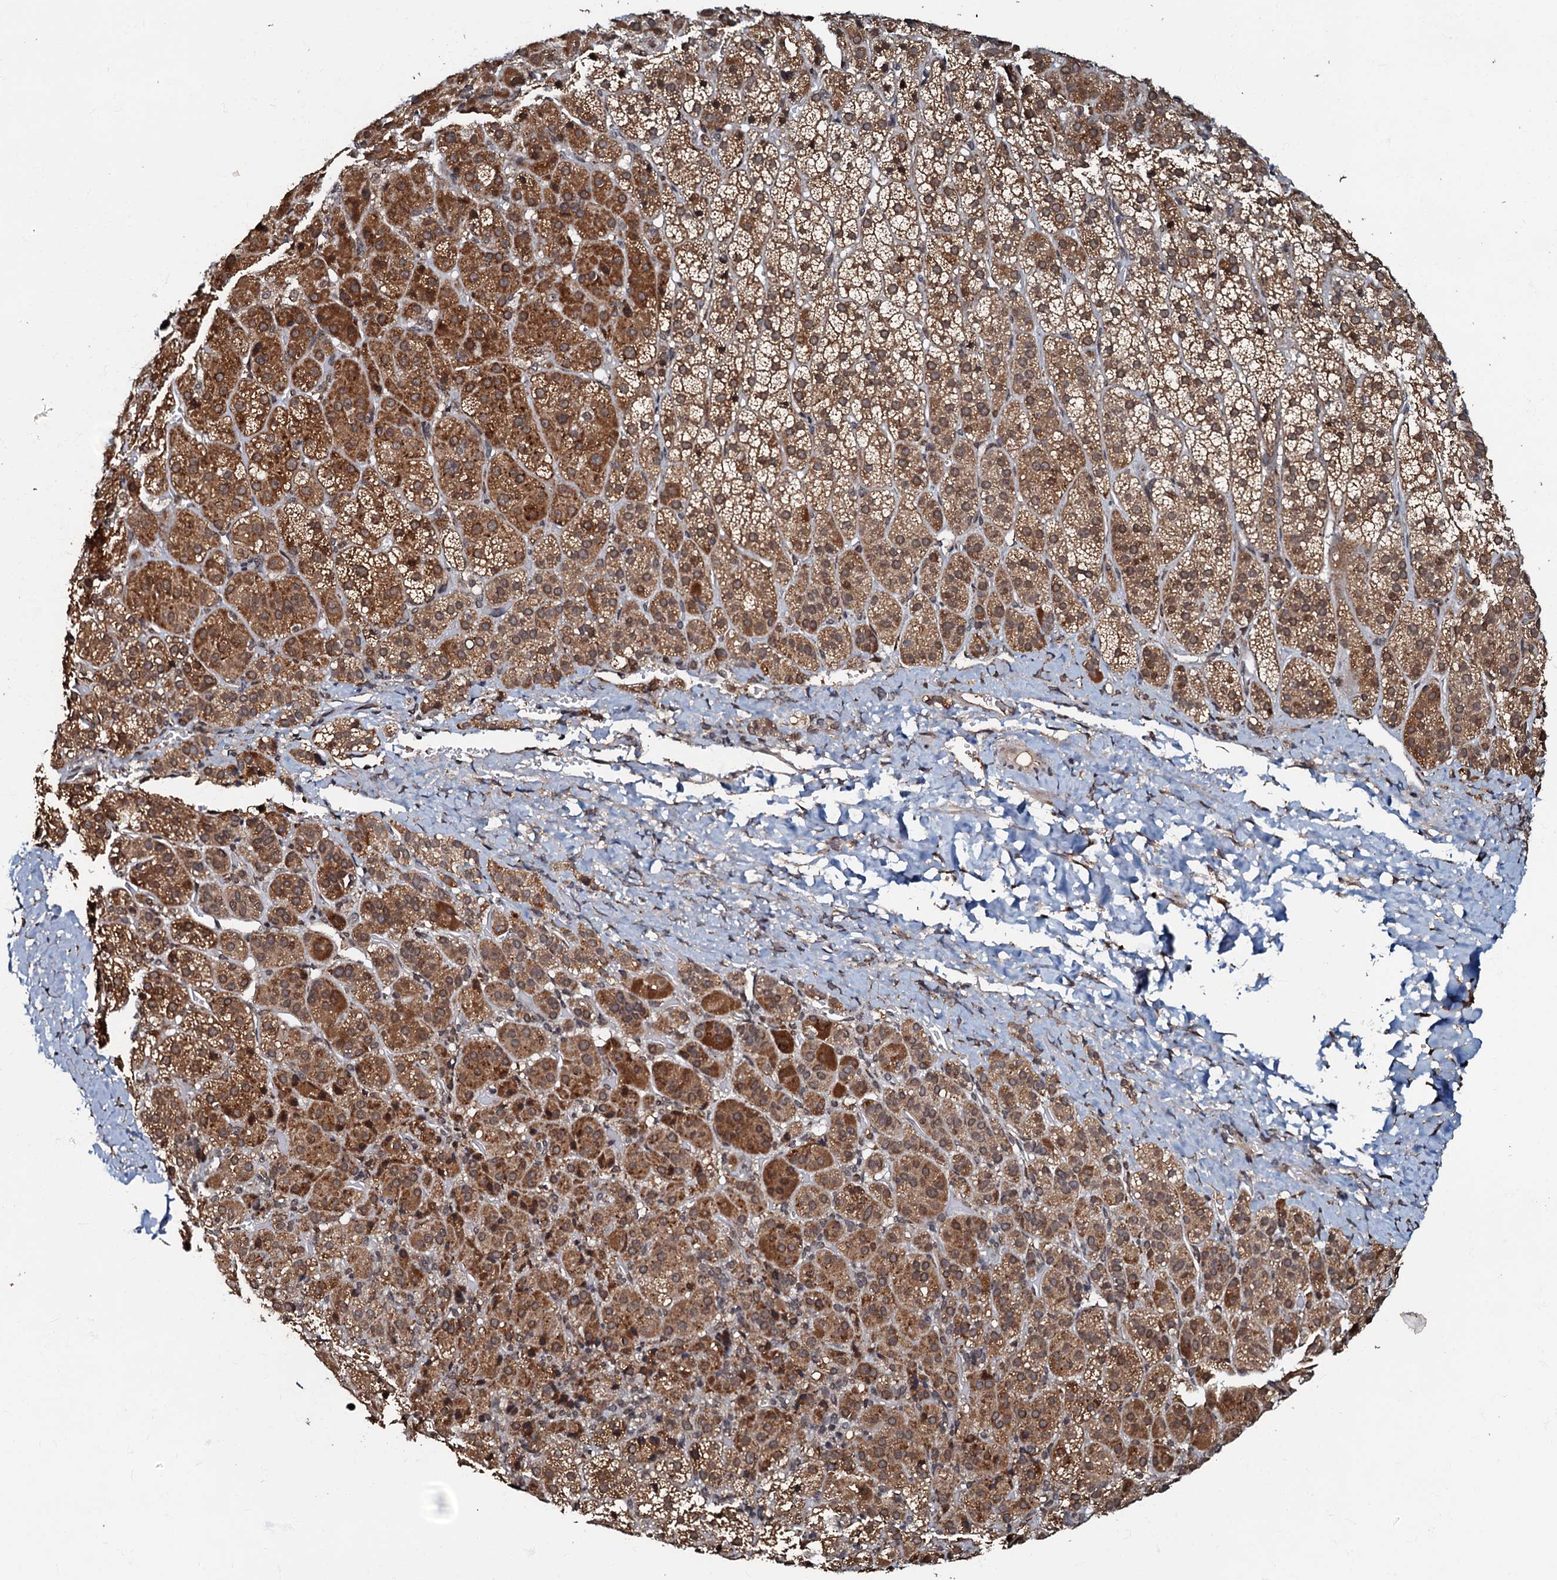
{"staining": {"intensity": "strong", "quantity": "25%-75%", "location": "cytoplasmic/membranous"}, "tissue": "adrenal gland", "cell_type": "Glandular cells", "image_type": "normal", "snomed": [{"axis": "morphology", "description": "Normal tissue, NOS"}, {"axis": "topography", "description": "Adrenal gland"}], "caption": "Strong cytoplasmic/membranous expression for a protein is appreciated in about 25%-75% of glandular cells of benign adrenal gland using IHC.", "gene": "C18orf32", "patient": {"sex": "female", "age": 57}}